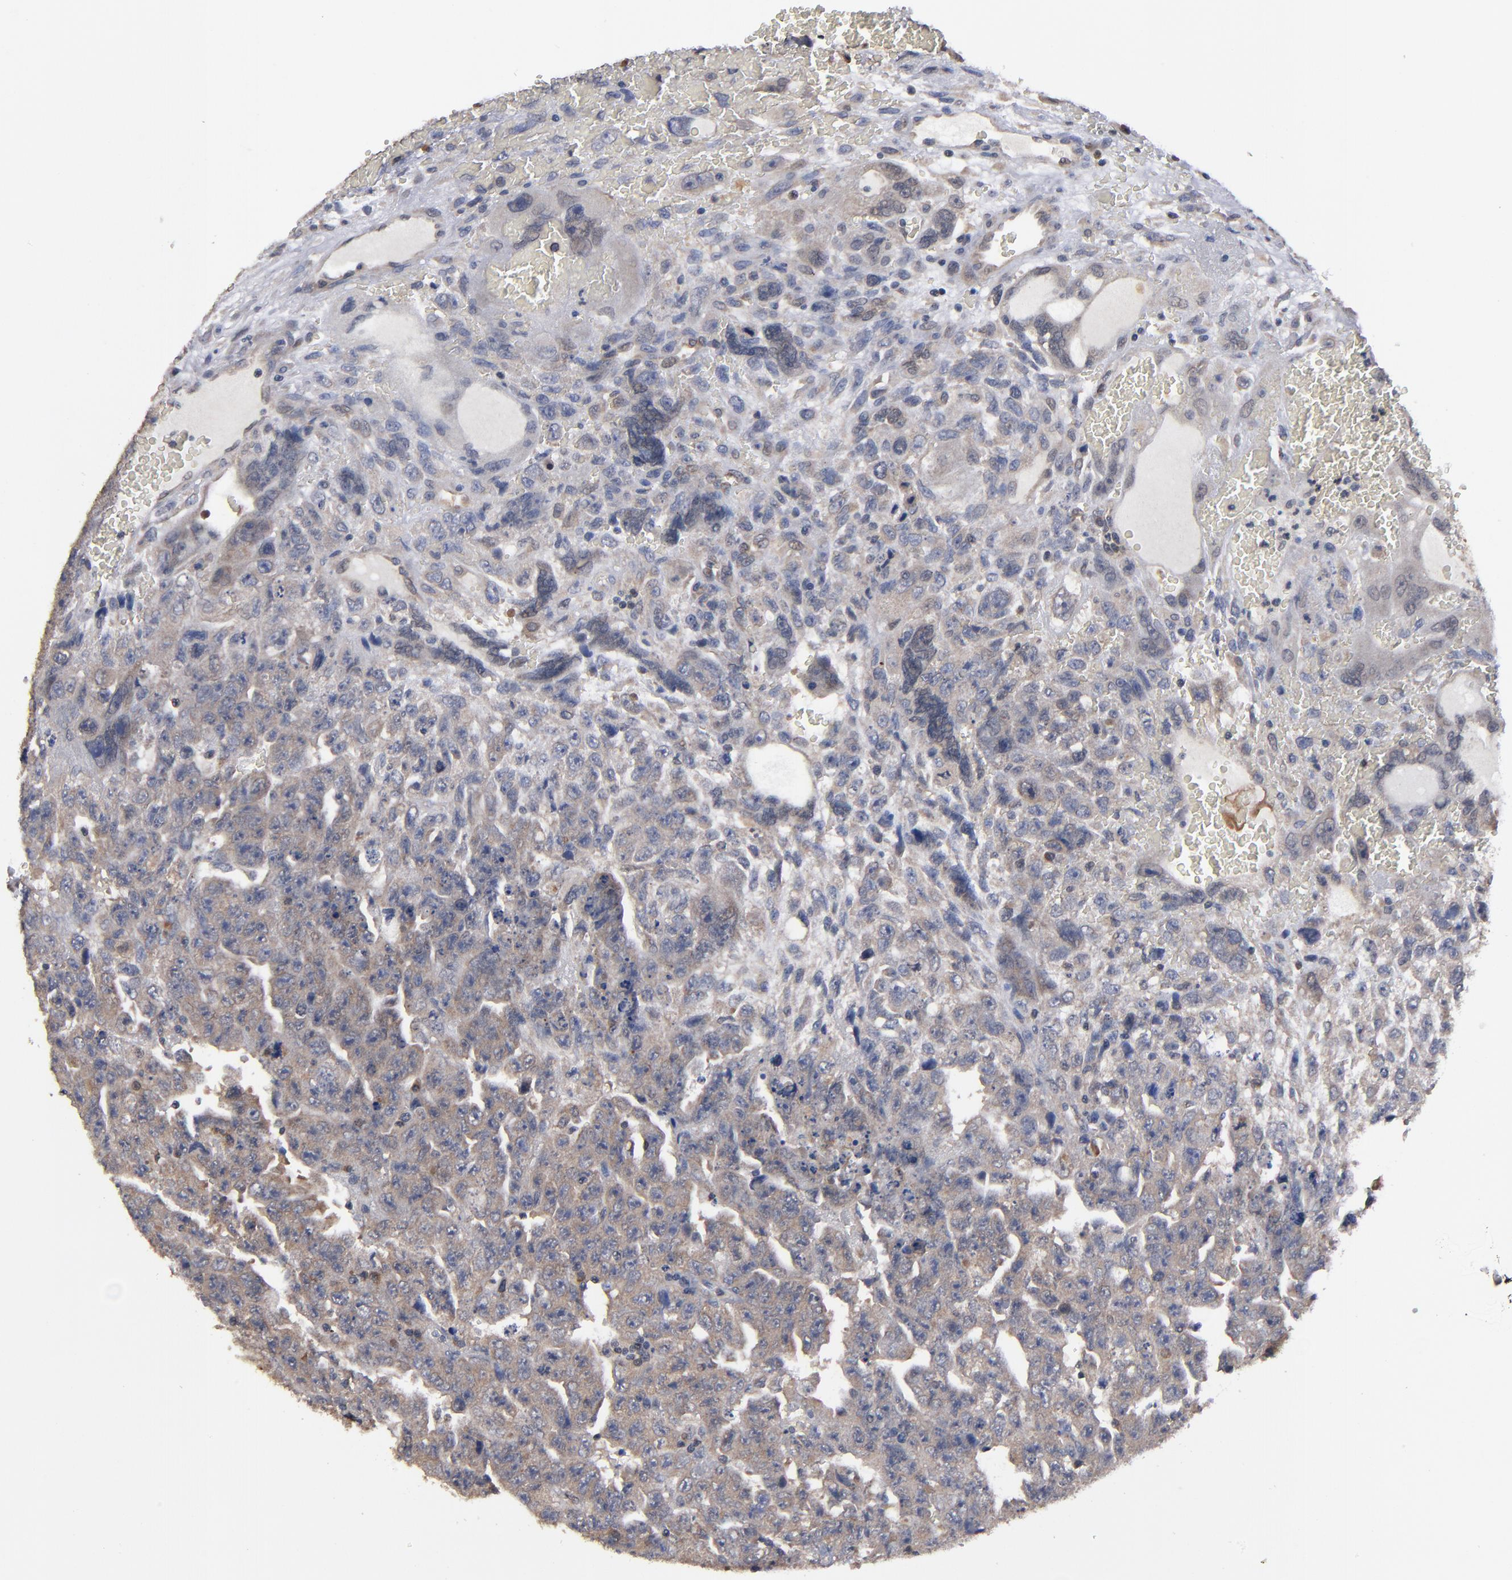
{"staining": {"intensity": "weak", "quantity": ">75%", "location": "cytoplasmic/membranous"}, "tissue": "testis cancer", "cell_type": "Tumor cells", "image_type": "cancer", "snomed": [{"axis": "morphology", "description": "Carcinoma, Embryonal, NOS"}, {"axis": "topography", "description": "Testis"}], "caption": "Immunohistochemistry staining of testis embryonal carcinoma, which exhibits low levels of weak cytoplasmic/membranous staining in about >75% of tumor cells indicating weak cytoplasmic/membranous protein positivity. The staining was performed using DAB (brown) for protein detection and nuclei were counterstained in hematoxylin (blue).", "gene": "ALG13", "patient": {"sex": "male", "age": 28}}